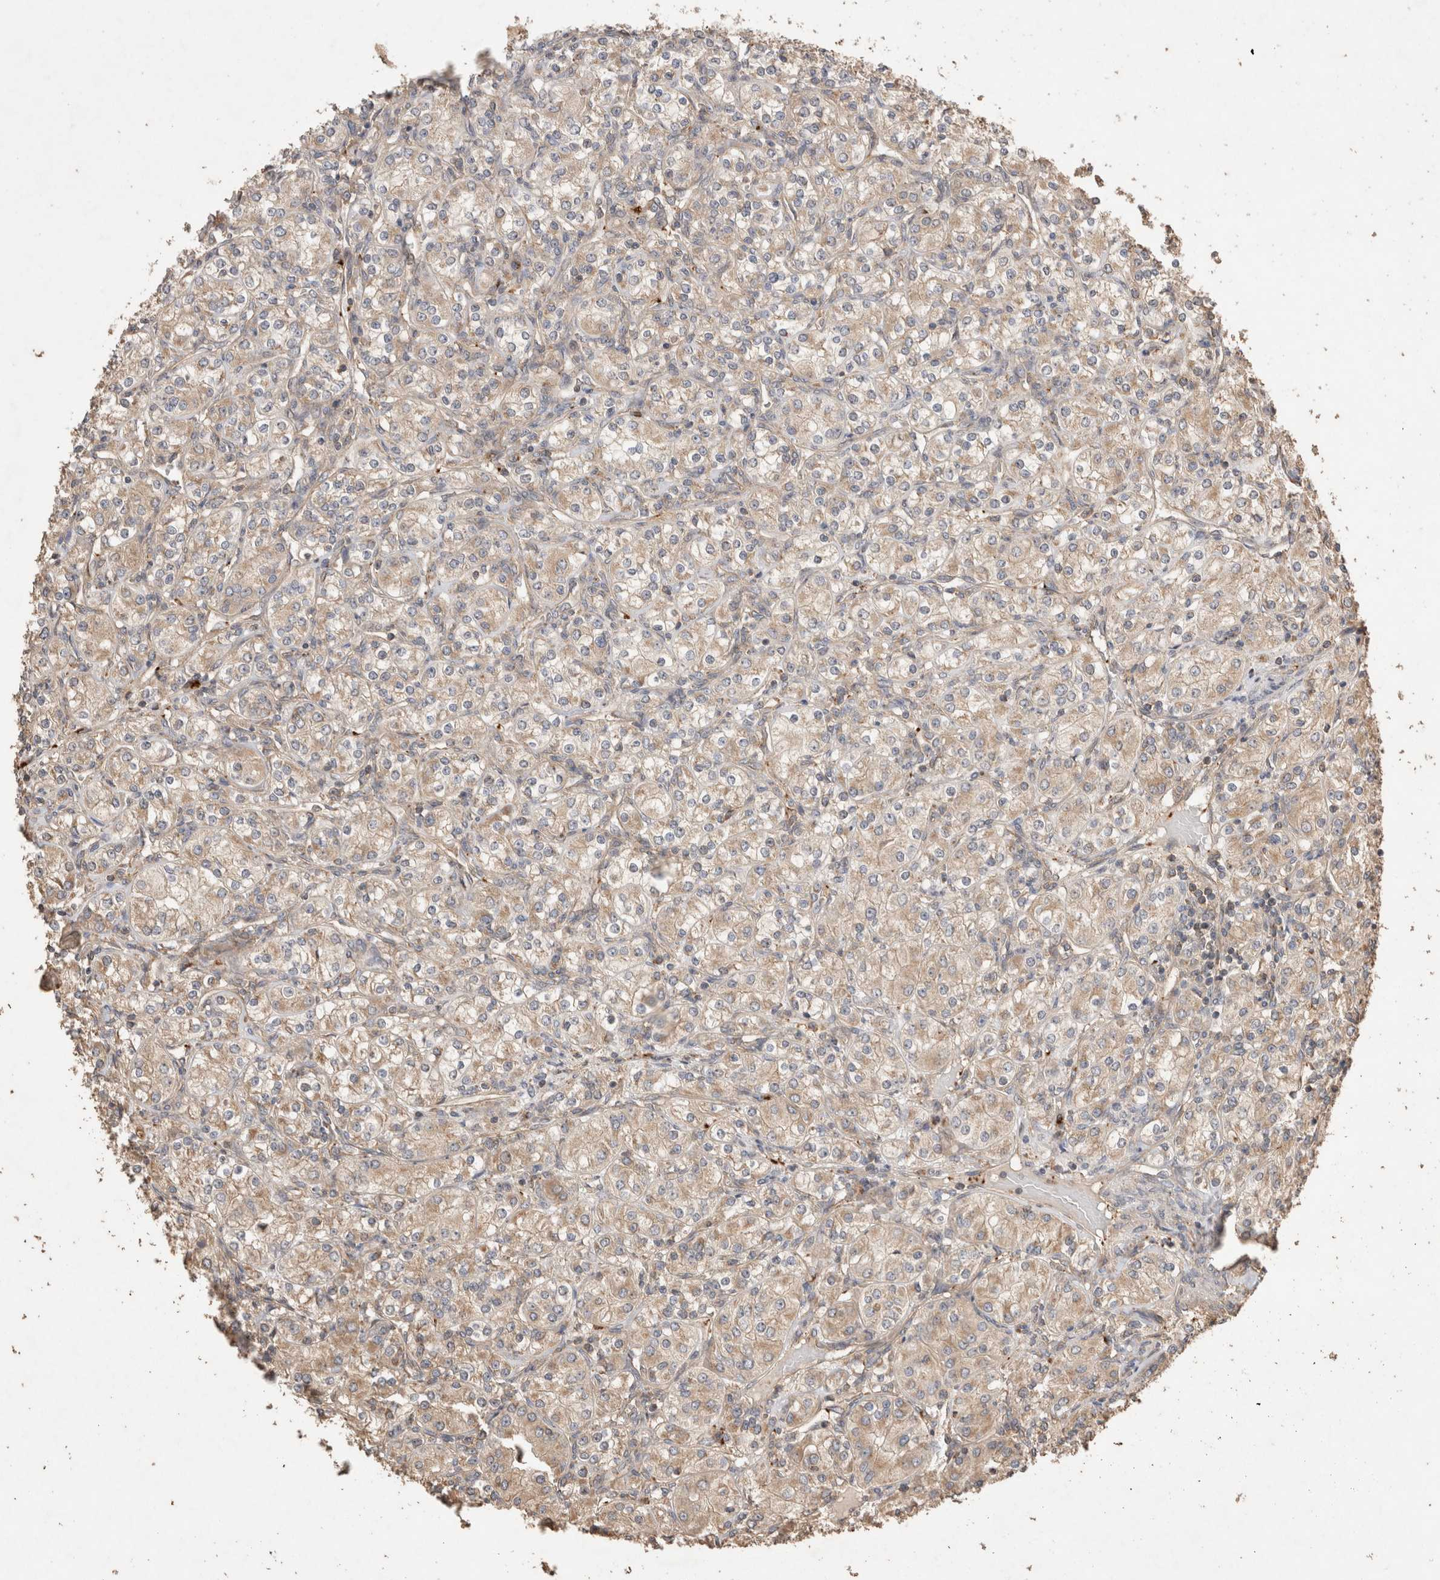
{"staining": {"intensity": "weak", "quantity": "25%-75%", "location": "cytoplasmic/membranous"}, "tissue": "renal cancer", "cell_type": "Tumor cells", "image_type": "cancer", "snomed": [{"axis": "morphology", "description": "Adenocarcinoma, NOS"}, {"axis": "topography", "description": "Kidney"}], "caption": "This image demonstrates immunohistochemistry staining of renal cancer (adenocarcinoma), with low weak cytoplasmic/membranous expression in about 25%-75% of tumor cells.", "gene": "SNX31", "patient": {"sex": "male", "age": 77}}